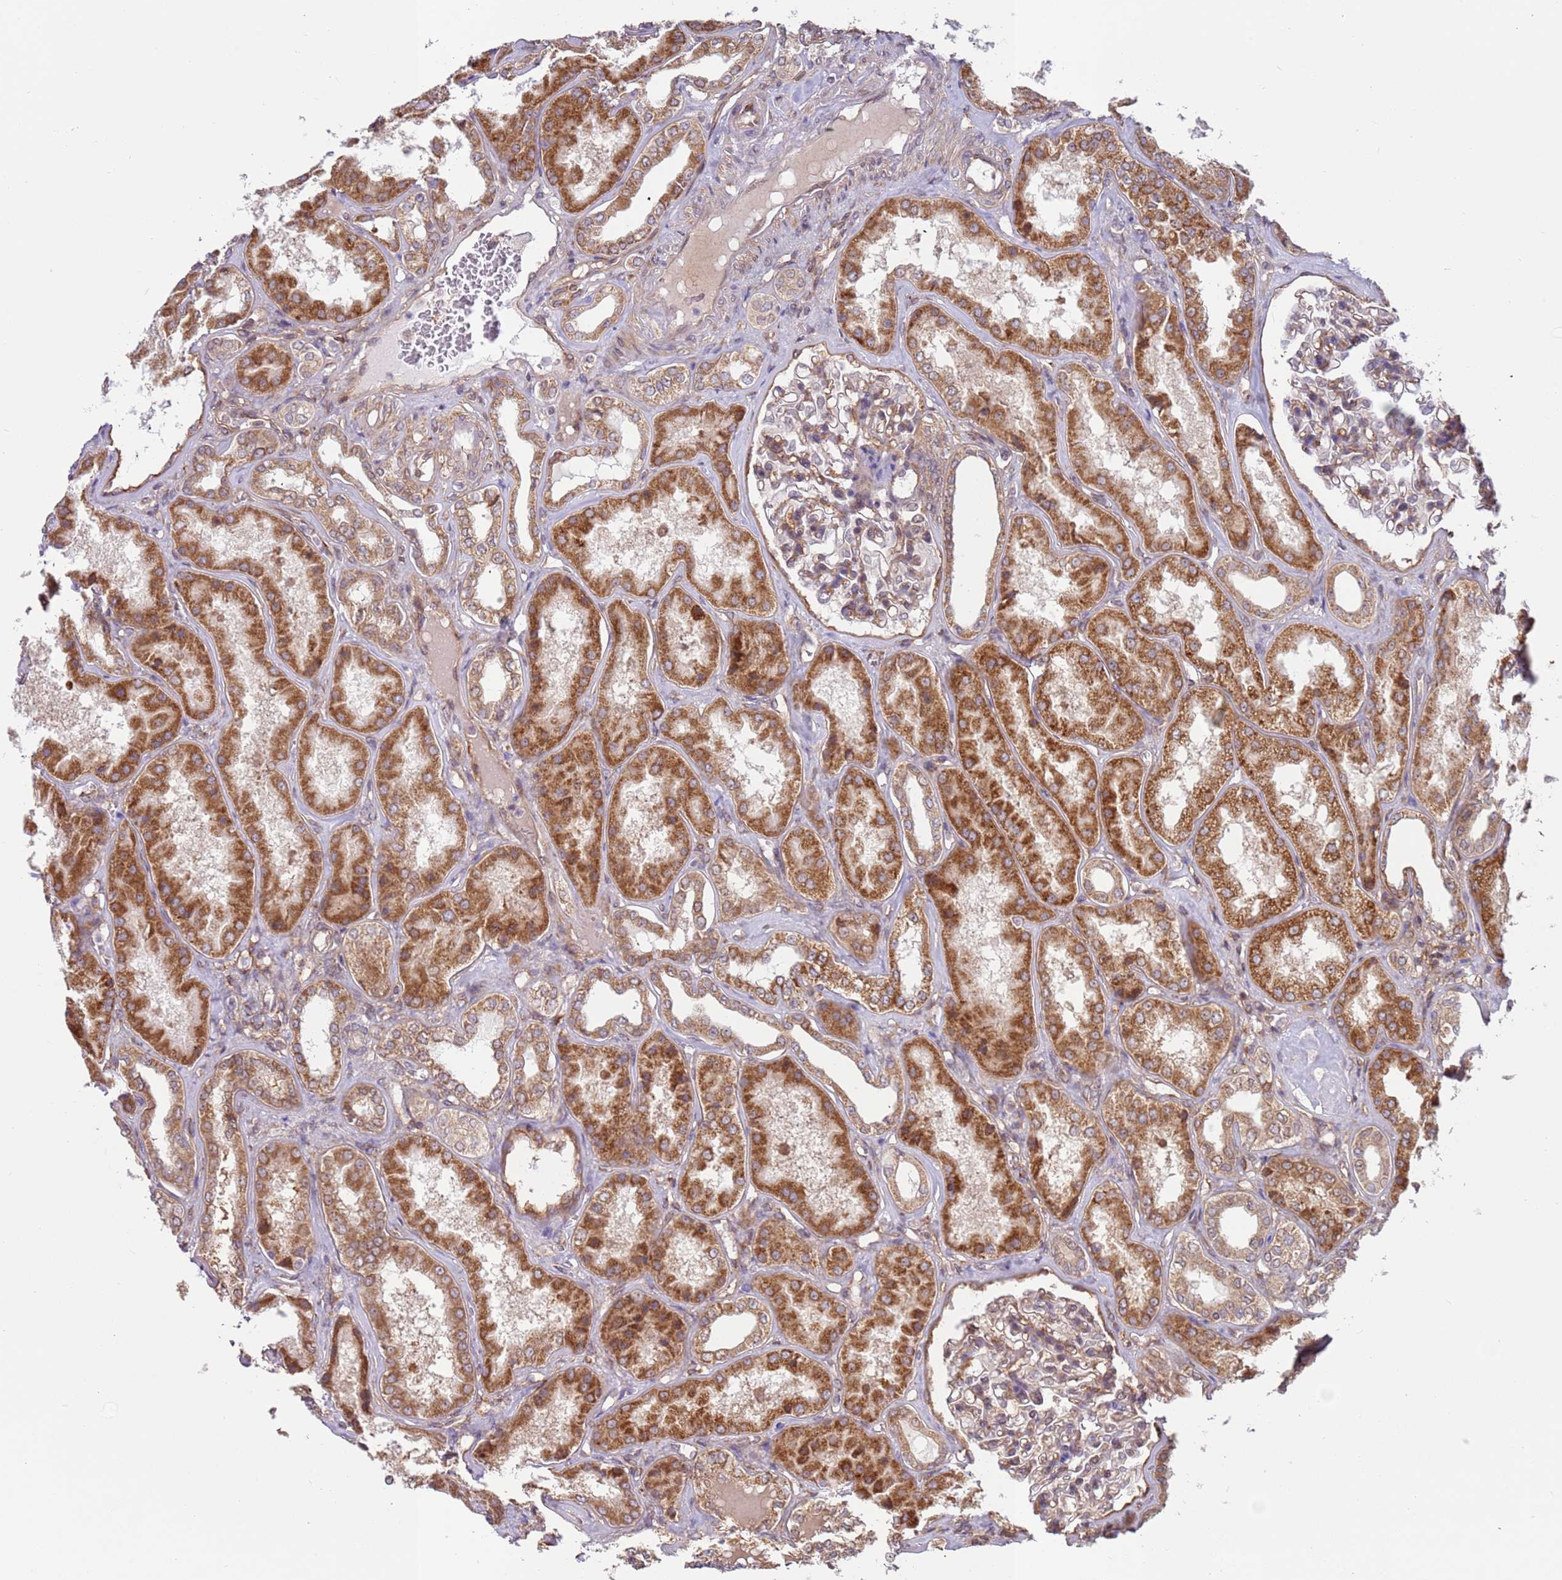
{"staining": {"intensity": "moderate", "quantity": "25%-75%", "location": "cytoplasmic/membranous"}, "tissue": "kidney", "cell_type": "Cells in glomeruli", "image_type": "normal", "snomed": [{"axis": "morphology", "description": "Normal tissue, NOS"}, {"axis": "topography", "description": "Kidney"}], "caption": "Protein analysis of benign kidney shows moderate cytoplasmic/membranous staining in approximately 25%-75% of cells in glomeruli. The staining is performed using DAB (3,3'-diaminobenzidine) brown chromogen to label protein expression. The nuclei are counter-stained blue using hematoxylin.", "gene": "DCAF4", "patient": {"sex": "female", "age": 56}}